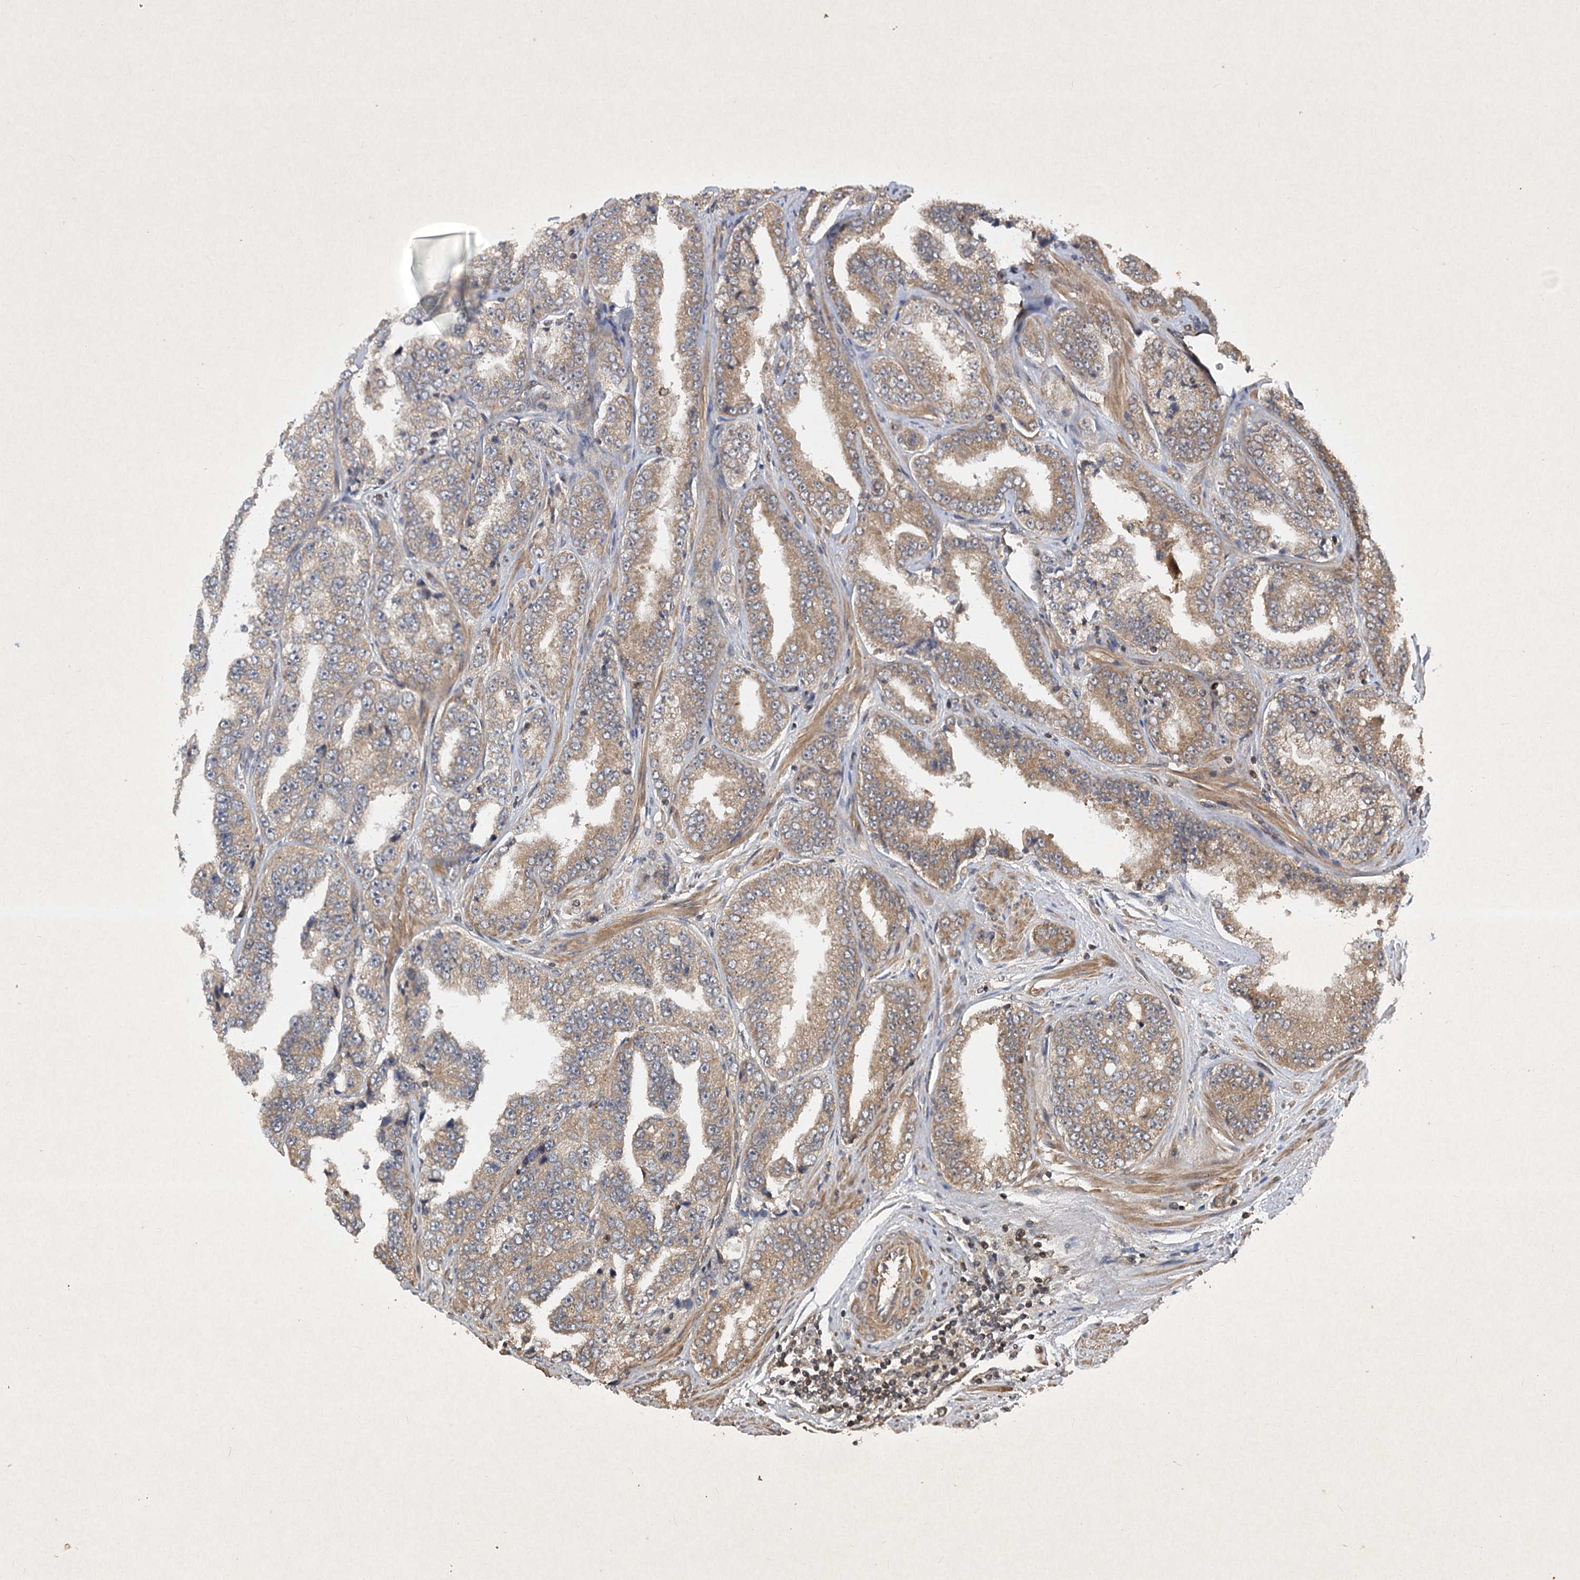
{"staining": {"intensity": "weak", "quantity": ">75%", "location": "cytoplasmic/membranous"}, "tissue": "prostate cancer", "cell_type": "Tumor cells", "image_type": "cancer", "snomed": [{"axis": "morphology", "description": "Adenocarcinoma, High grade"}, {"axis": "topography", "description": "Prostate"}], "caption": "Immunohistochemical staining of human prostate high-grade adenocarcinoma exhibits low levels of weak cytoplasmic/membranous staining in approximately >75% of tumor cells. The protein of interest is stained brown, and the nuclei are stained in blue (DAB (3,3'-diaminobenzidine) IHC with brightfield microscopy, high magnification).", "gene": "INSIG2", "patient": {"sex": "male", "age": 71}}